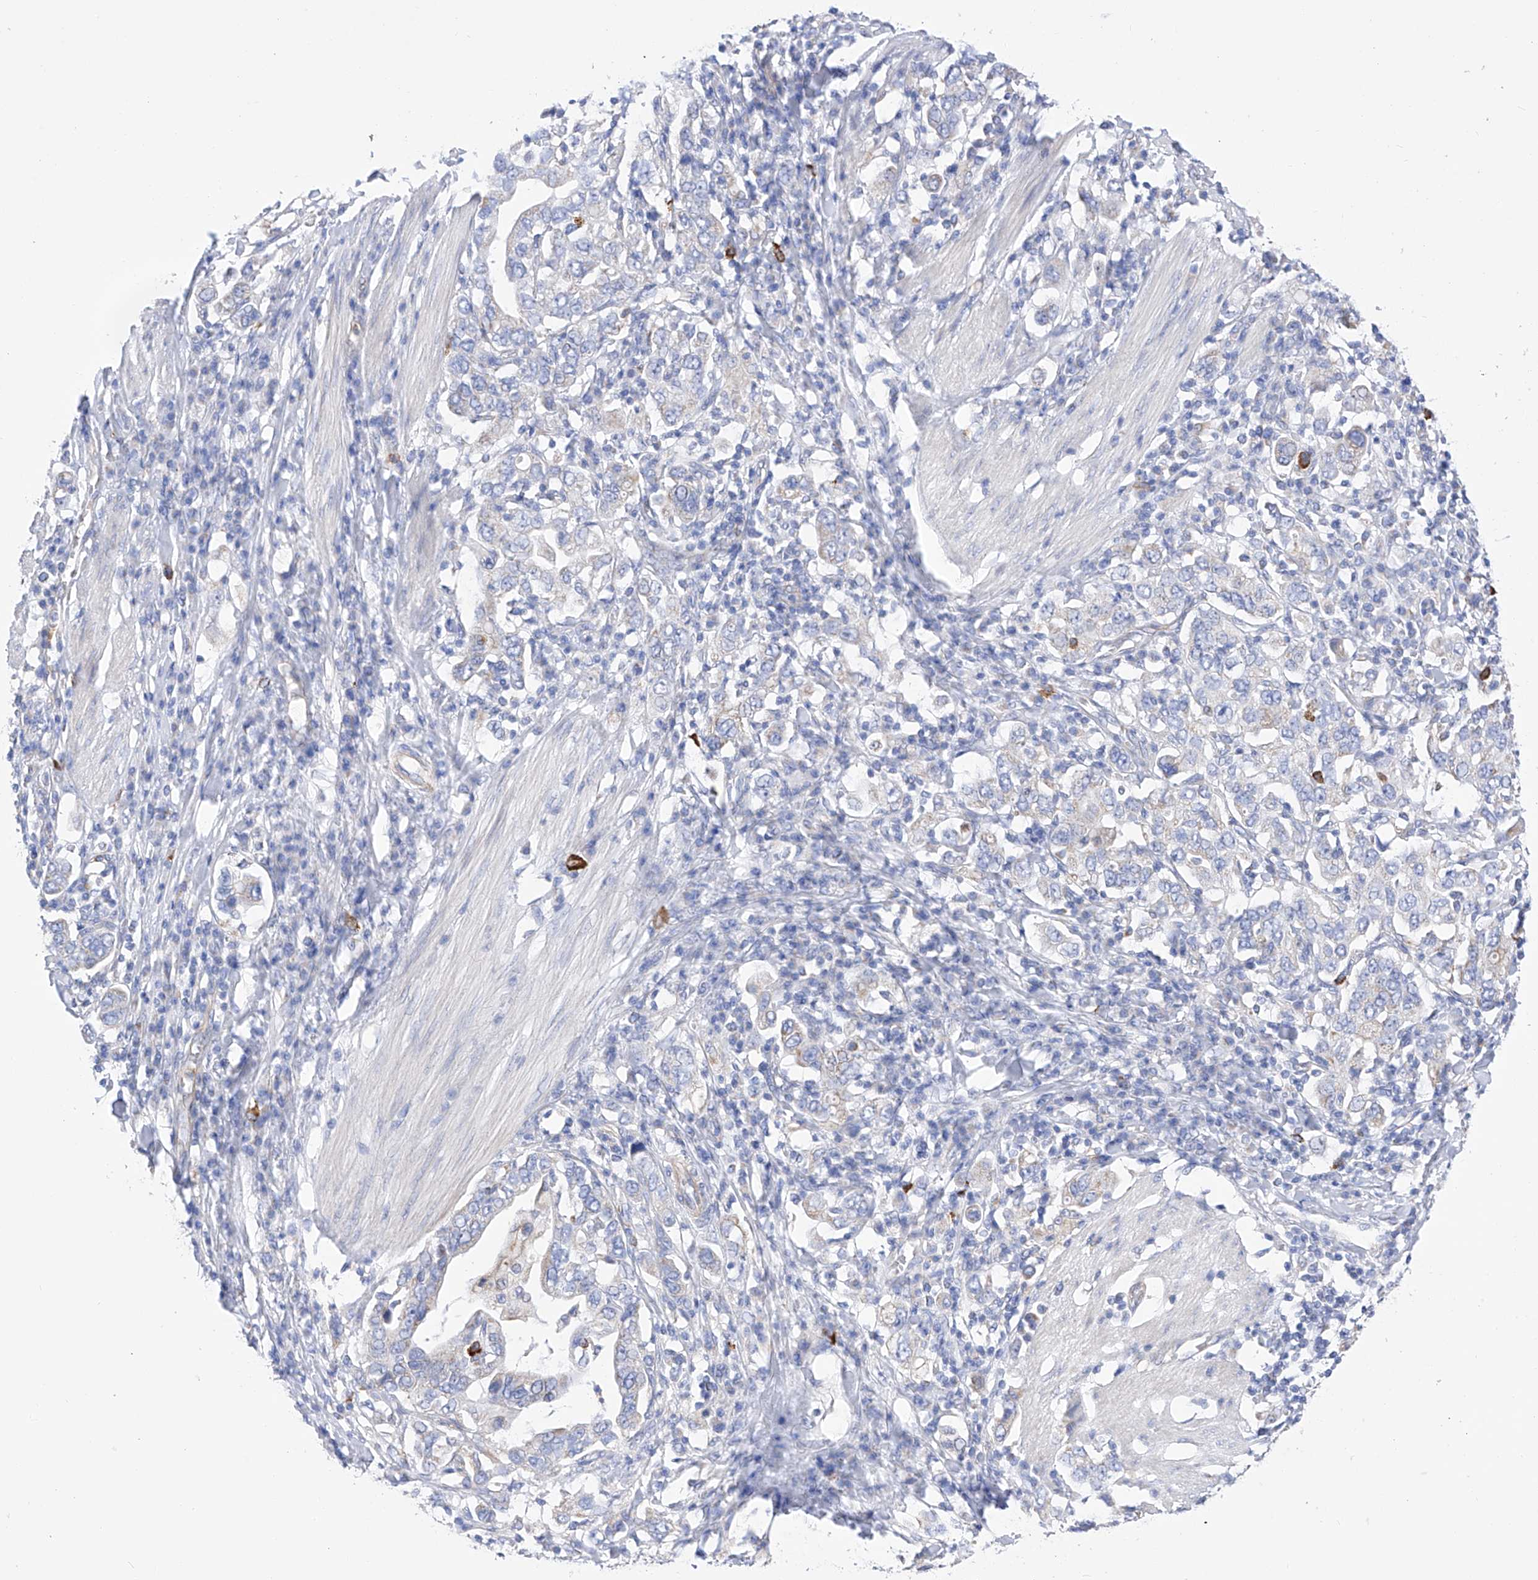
{"staining": {"intensity": "negative", "quantity": "none", "location": "none"}, "tissue": "stomach cancer", "cell_type": "Tumor cells", "image_type": "cancer", "snomed": [{"axis": "morphology", "description": "Adenocarcinoma, NOS"}, {"axis": "topography", "description": "Stomach, upper"}], "caption": "An image of stomach adenocarcinoma stained for a protein shows no brown staining in tumor cells.", "gene": "FLG", "patient": {"sex": "male", "age": 62}}